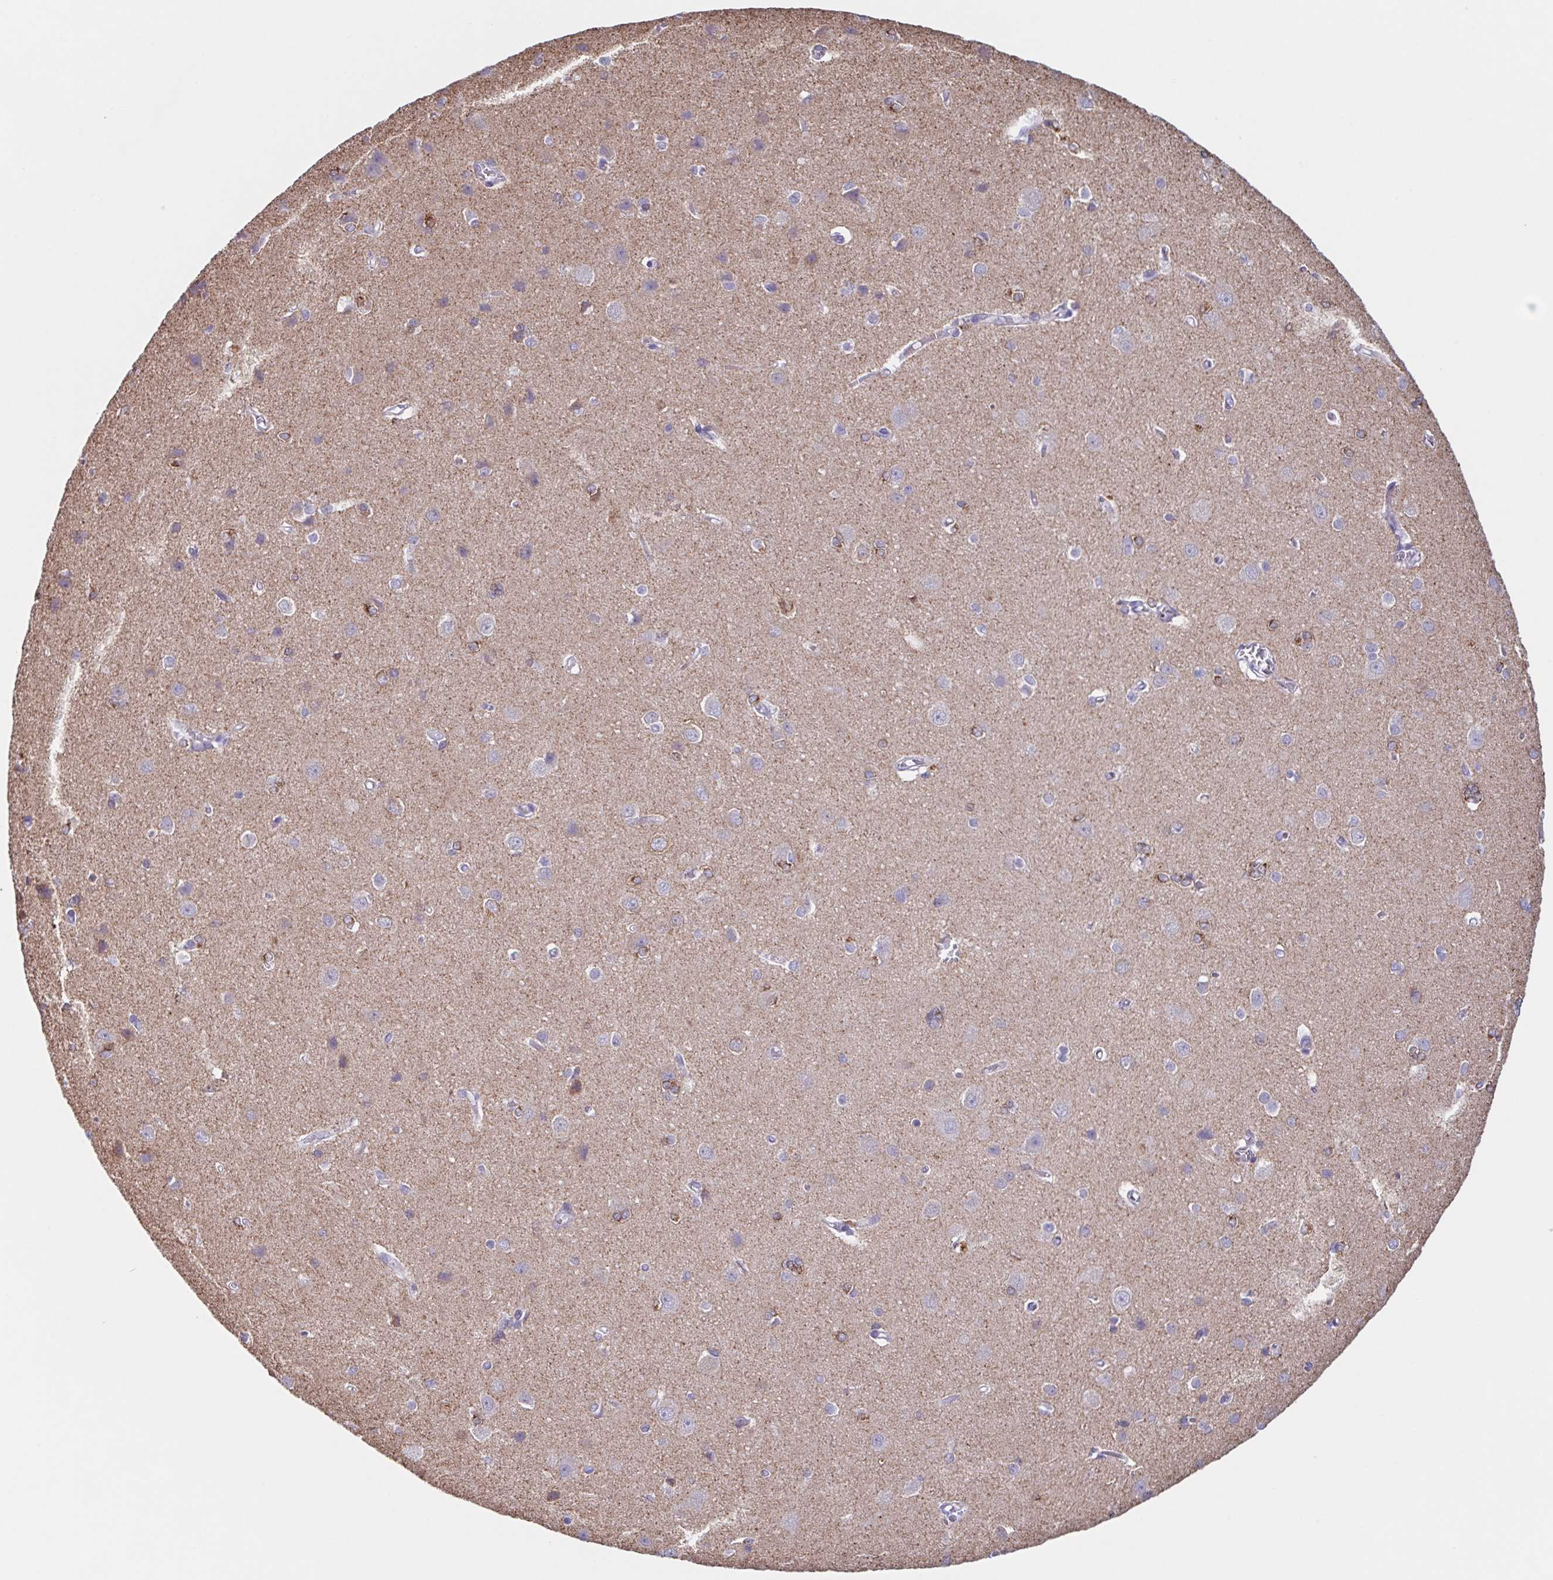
{"staining": {"intensity": "weak", "quantity": "25%-75%", "location": "cytoplasmic/membranous"}, "tissue": "cerebral cortex", "cell_type": "Endothelial cells", "image_type": "normal", "snomed": [{"axis": "morphology", "description": "Normal tissue, NOS"}, {"axis": "topography", "description": "Cerebral cortex"}], "caption": "Cerebral cortex was stained to show a protein in brown. There is low levels of weak cytoplasmic/membranous staining in about 25%-75% of endothelial cells. (DAB IHC, brown staining for protein, blue staining for nuclei).", "gene": "TPD52", "patient": {"sex": "male", "age": 37}}